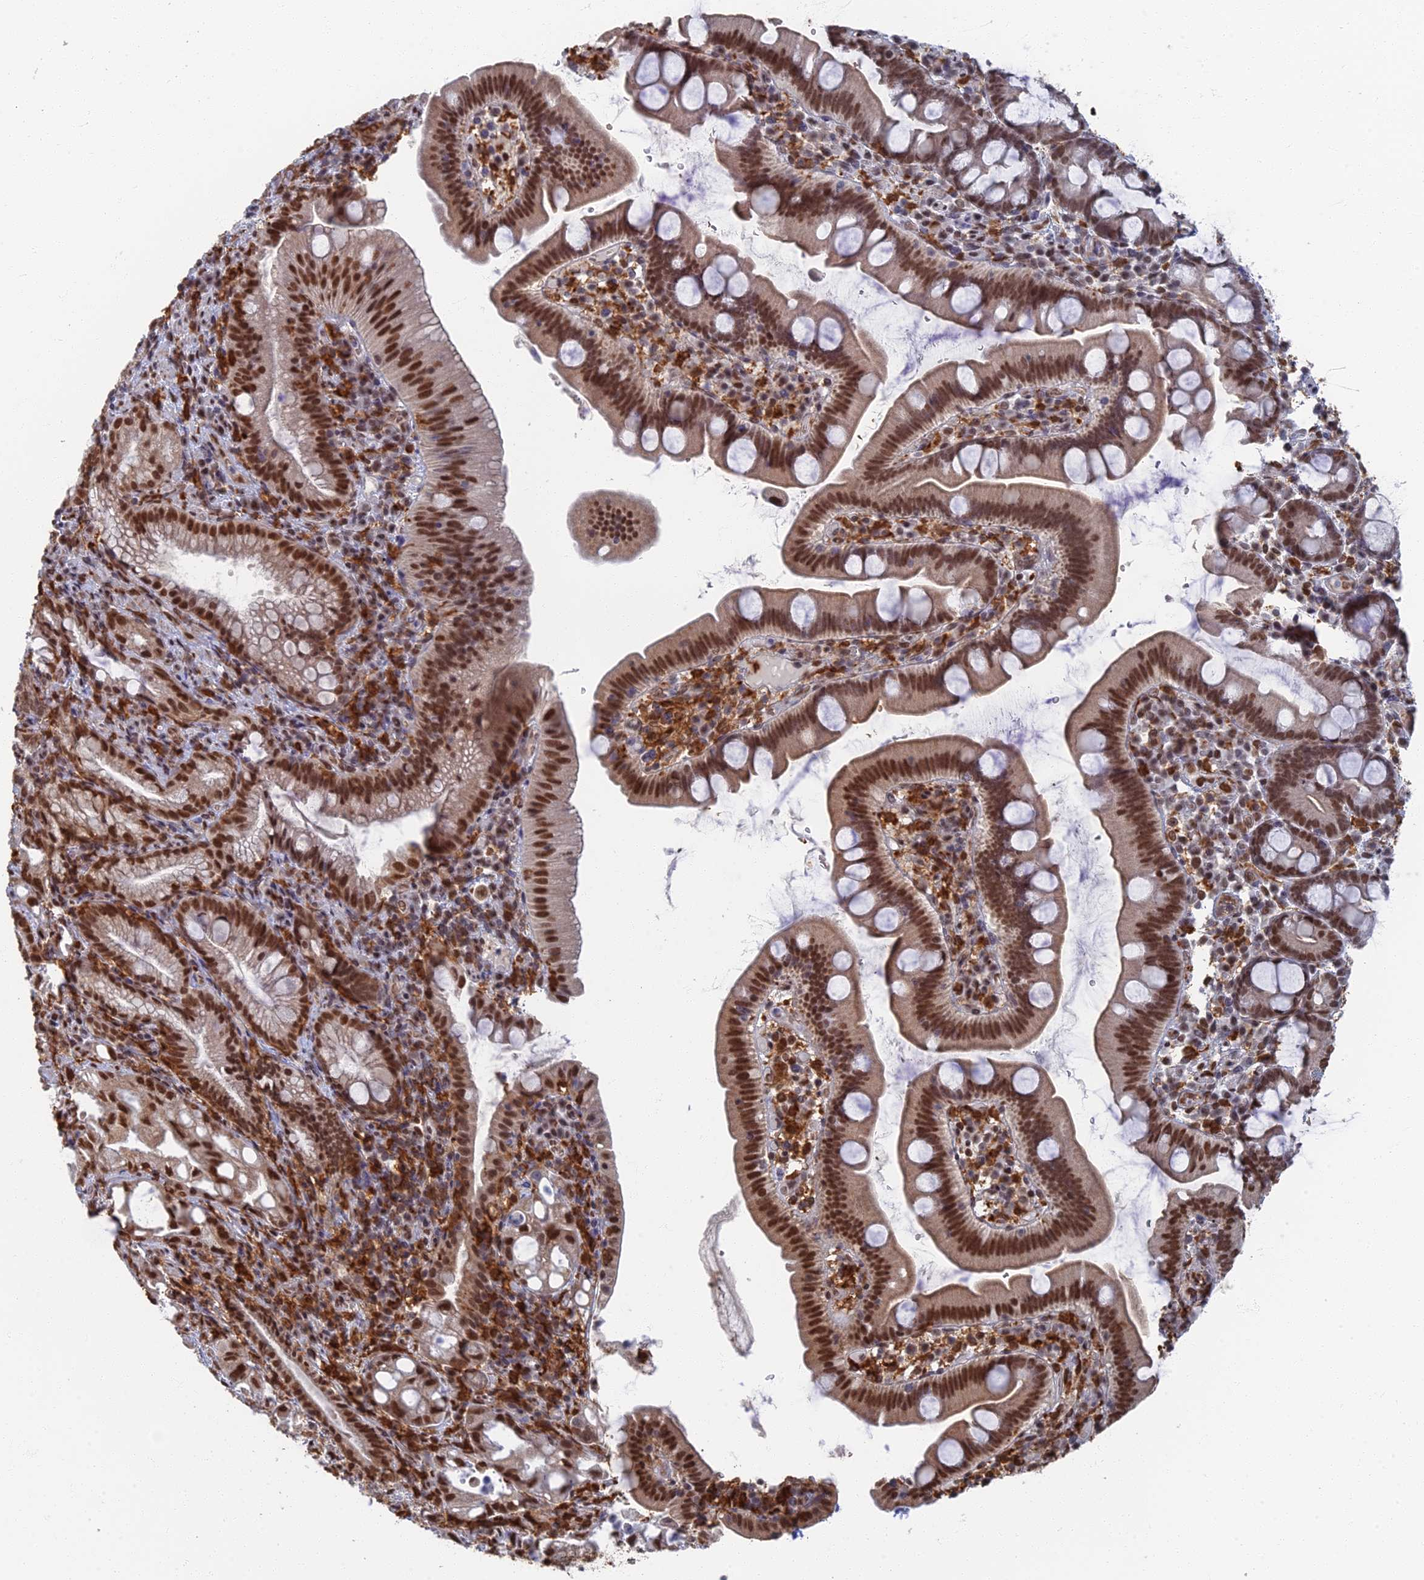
{"staining": {"intensity": "strong", "quantity": "25%-75%", "location": "nuclear"}, "tissue": "pancreatic cancer", "cell_type": "Tumor cells", "image_type": "cancer", "snomed": [{"axis": "morphology", "description": "Adenocarcinoma, NOS"}, {"axis": "topography", "description": "Pancreas"}], "caption": "High-power microscopy captured an immunohistochemistry (IHC) micrograph of pancreatic cancer (adenocarcinoma), revealing strong nuclear expression in approximately 25%-75% of tumor cells.", "gene": "GPATCH1", "patient": {"sex": "male", "age": 68}}